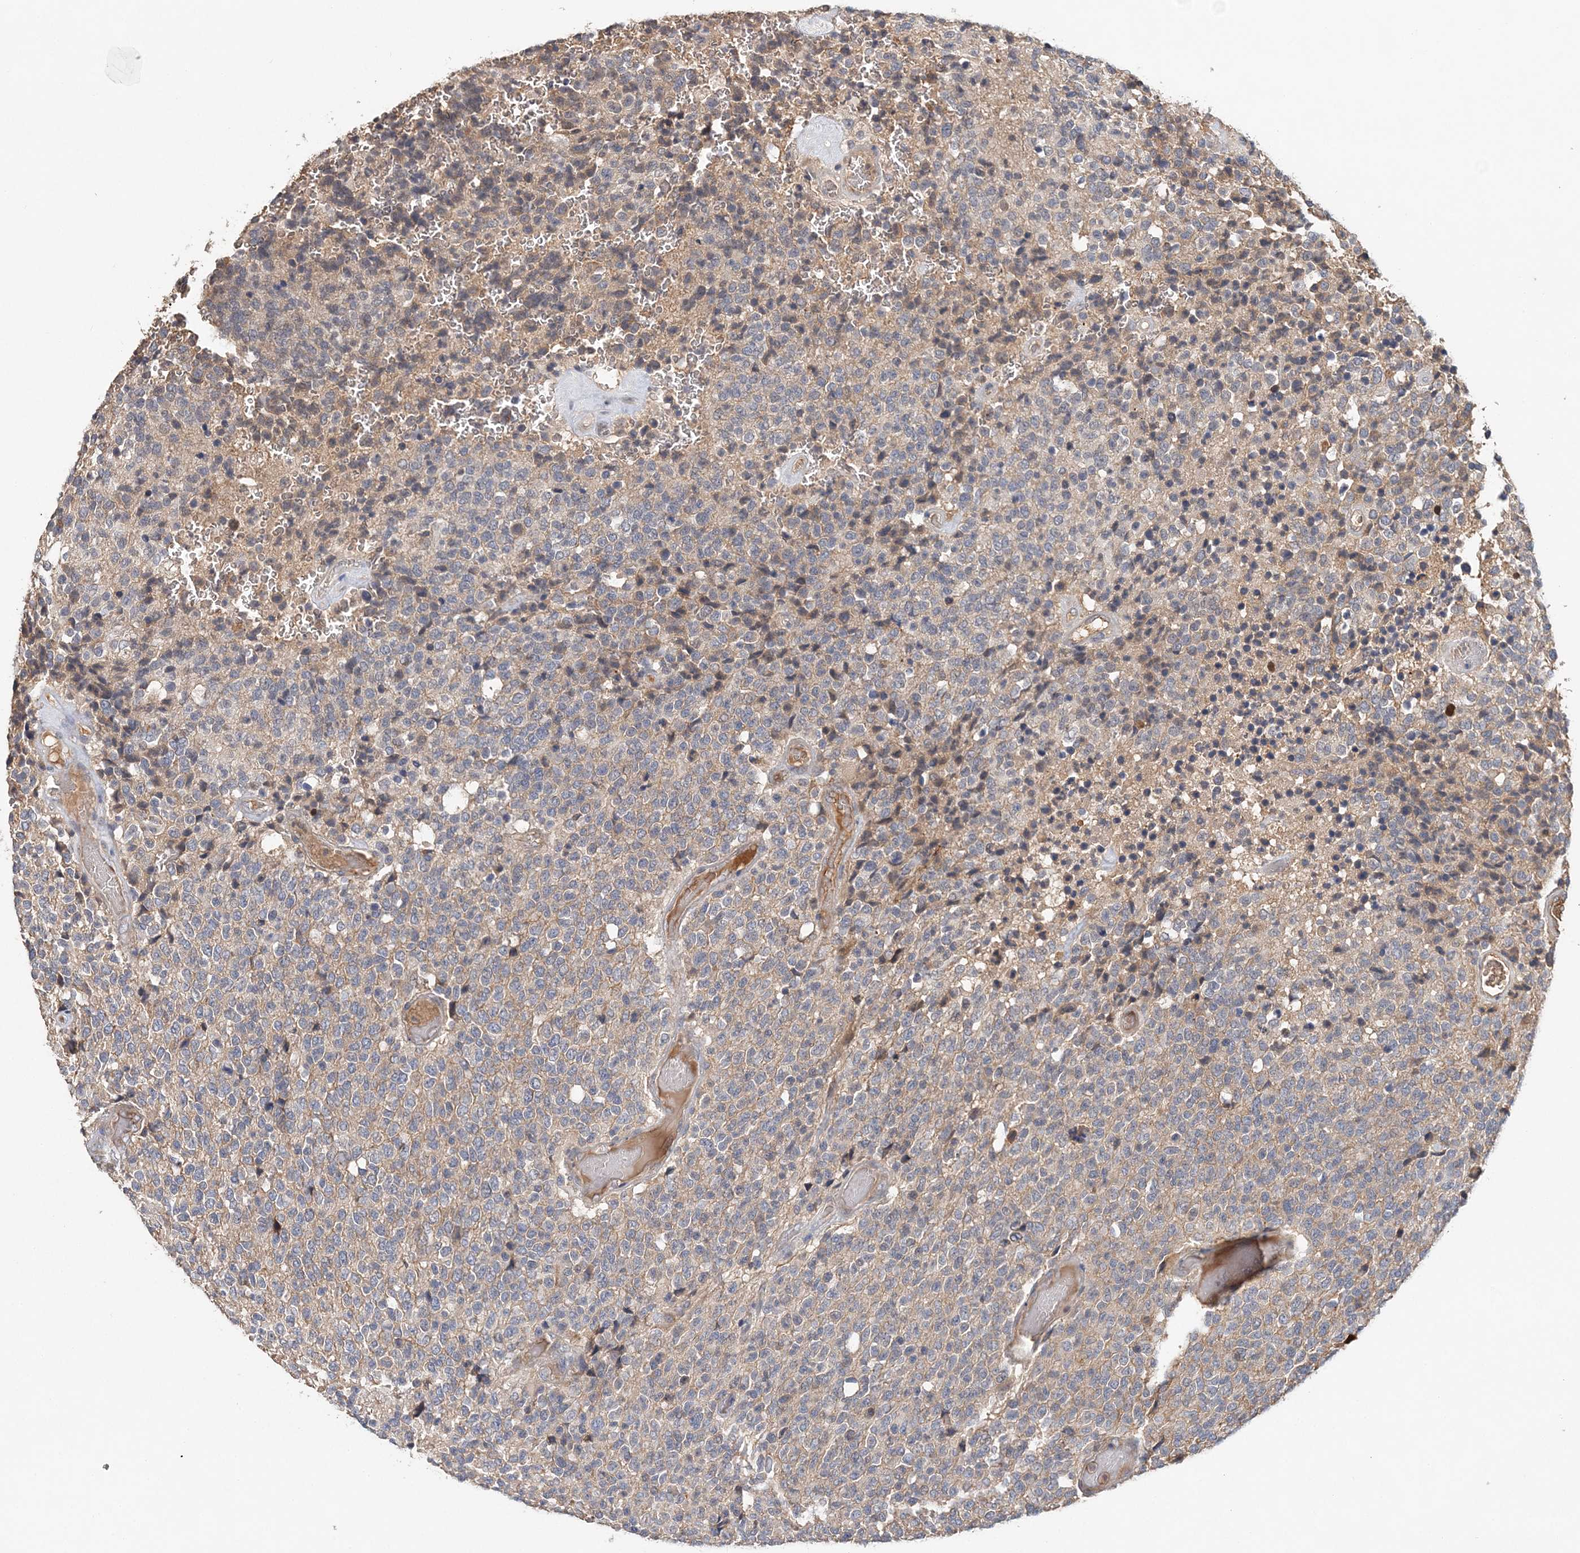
{"staining": {"intensity": "negative", "quantity": "none", "location": "none"}, "tissue": "glioma", "cell_type": "Tumor cells", "image_type": "cancer", "snomed": [{"axis": "morphology", "description": "Glioma, malignant, High grade"}, {"axis": "topography", "description": "pancreas cauda"}], "caption": "An image of malignant glioma (high-grade) stained for a protein exhibits no brown staining in tumor cells. (IHC, brightfield microscopy, high magnification).", "gene": "SYCP3", "patient": {"sex": "male", "age": 60}}